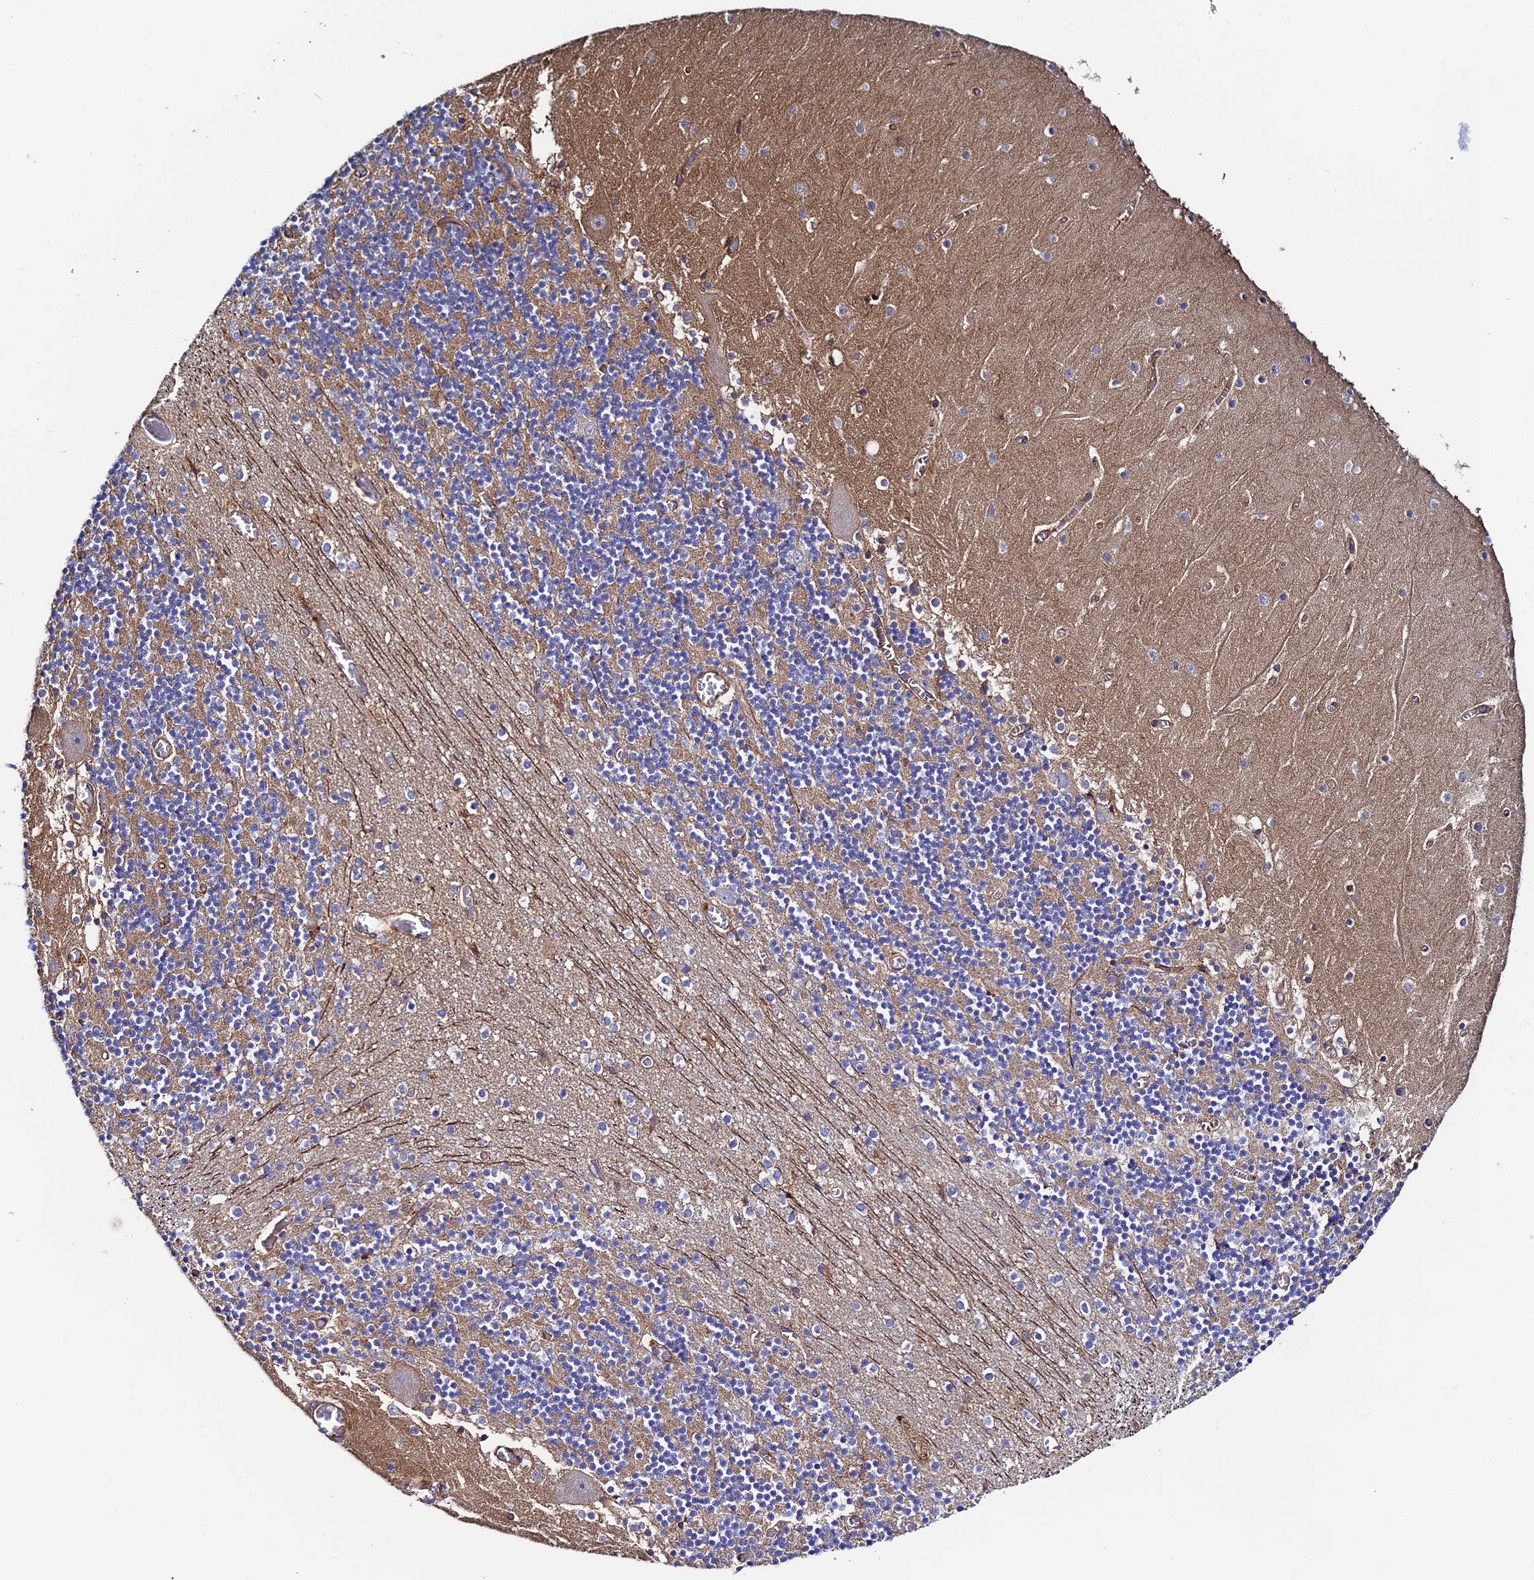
{"staining": {"intensity": "weak", "quantity": "25%-75%", "location": "cytoplasmic/membranous"}, "tissue": "cerebellum", "cell_type": "Cells in granular layer", "image_type": "normal", "snomed": [{"axis": "morphology", "description": "Normal tissue, NOS"}, {"axis": "topography", "description": "Cerebellum"}], "caption": "Benign cerebellum exhibits weak cytoplasmic/membranous staining in approximately 25%-75% of cells in granular layer, visualized by immunohistochemistry.", "gene": "GNG5B", "patient": {"sex": "female", "age": 28}}